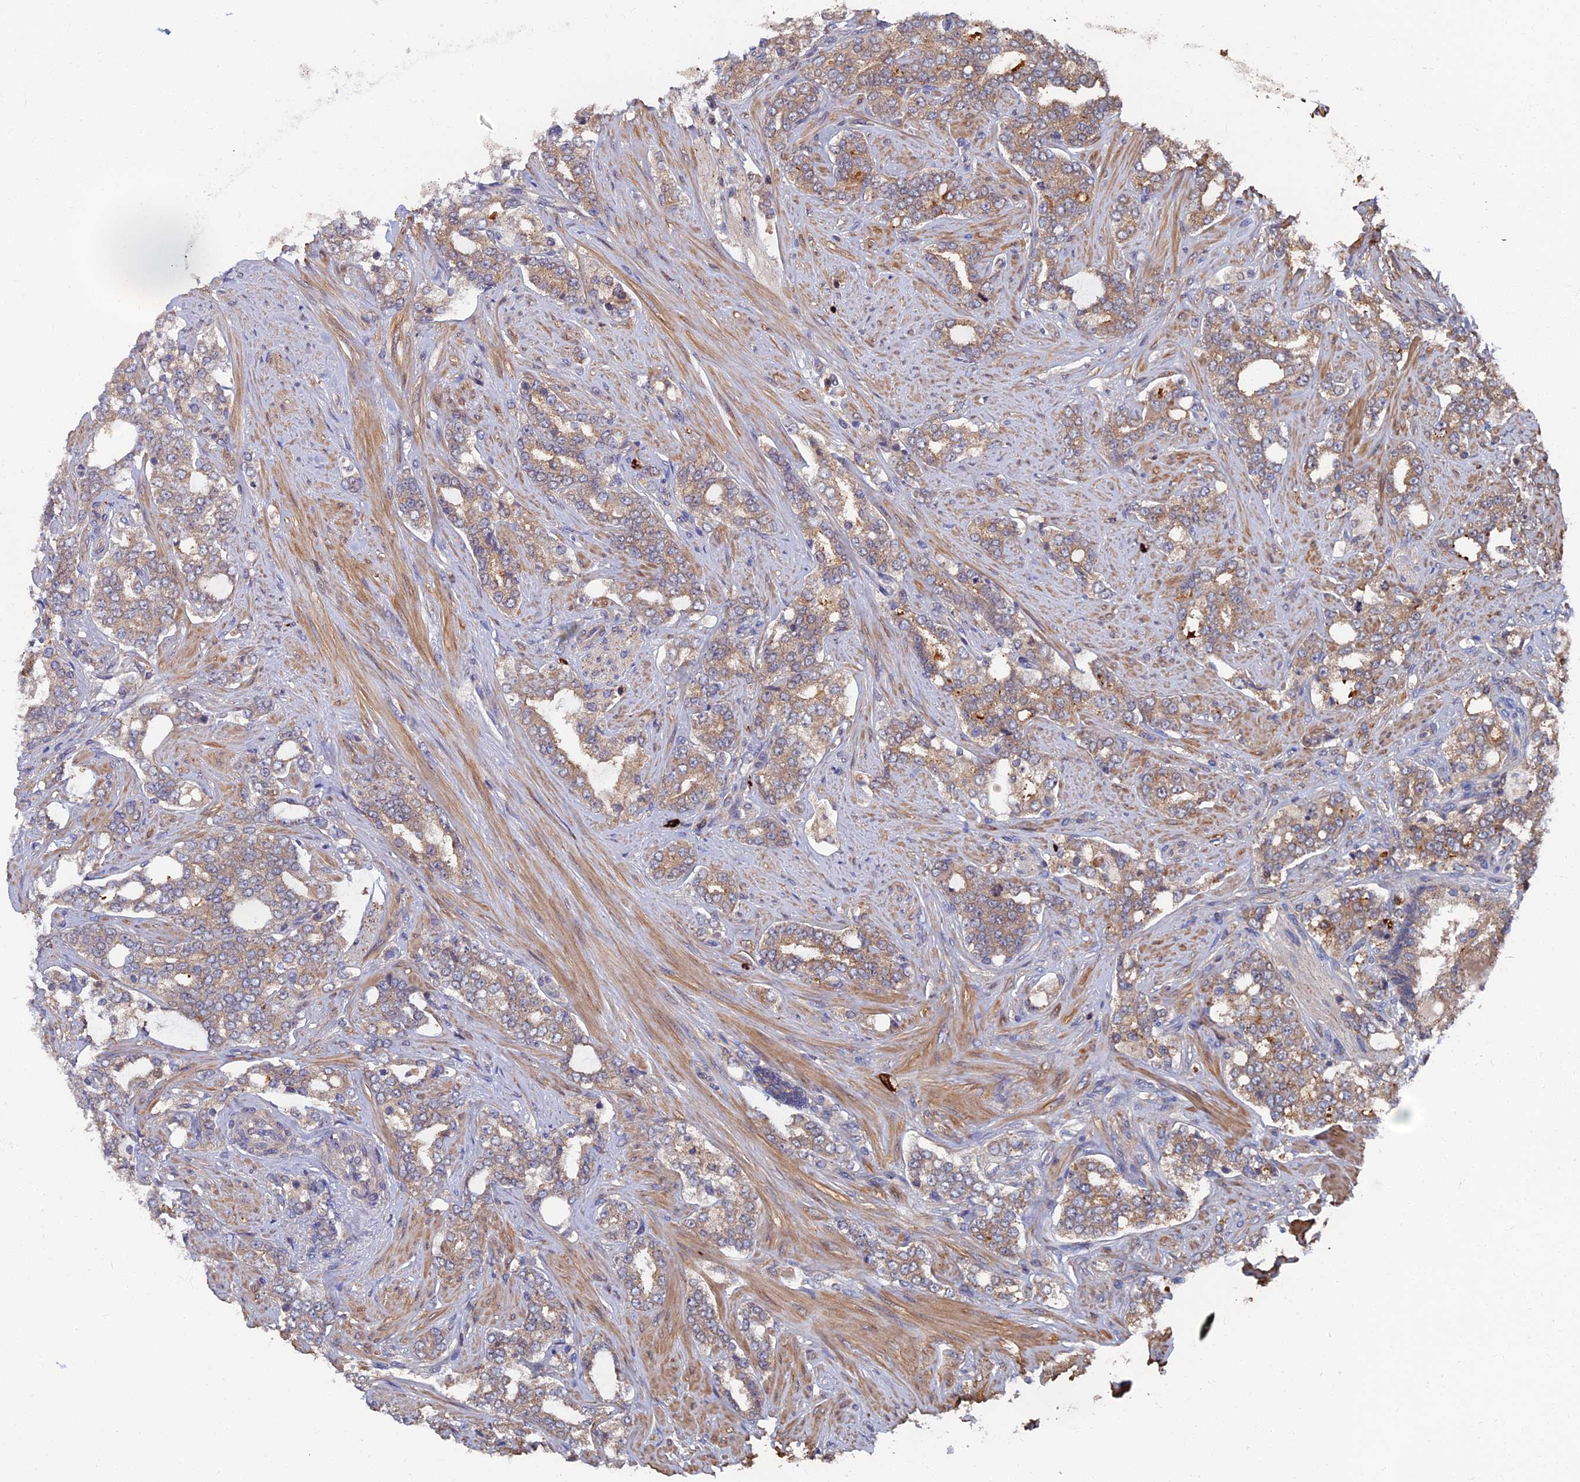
{"staining": {"intensity": "moderate", "quantity": ">75%", "location": "cytoplasmic/membranous"}, "tissue": "prostate cancer", "cell_type": "Tumor cells", "image_type": "cancer", "snomed": [{"axis": "morphology", "description": "Adenocarcinoma, High grade"}, {"axis": "topography", "description": "Prostate"}], "caption": "Tumor cells reveal medium levels of moderate cytoplasmic/membranous staining in about >75% of cells in human prostate cancer.", "gene": "TNK2", "patient": {"sex": "male", "age": 64}}